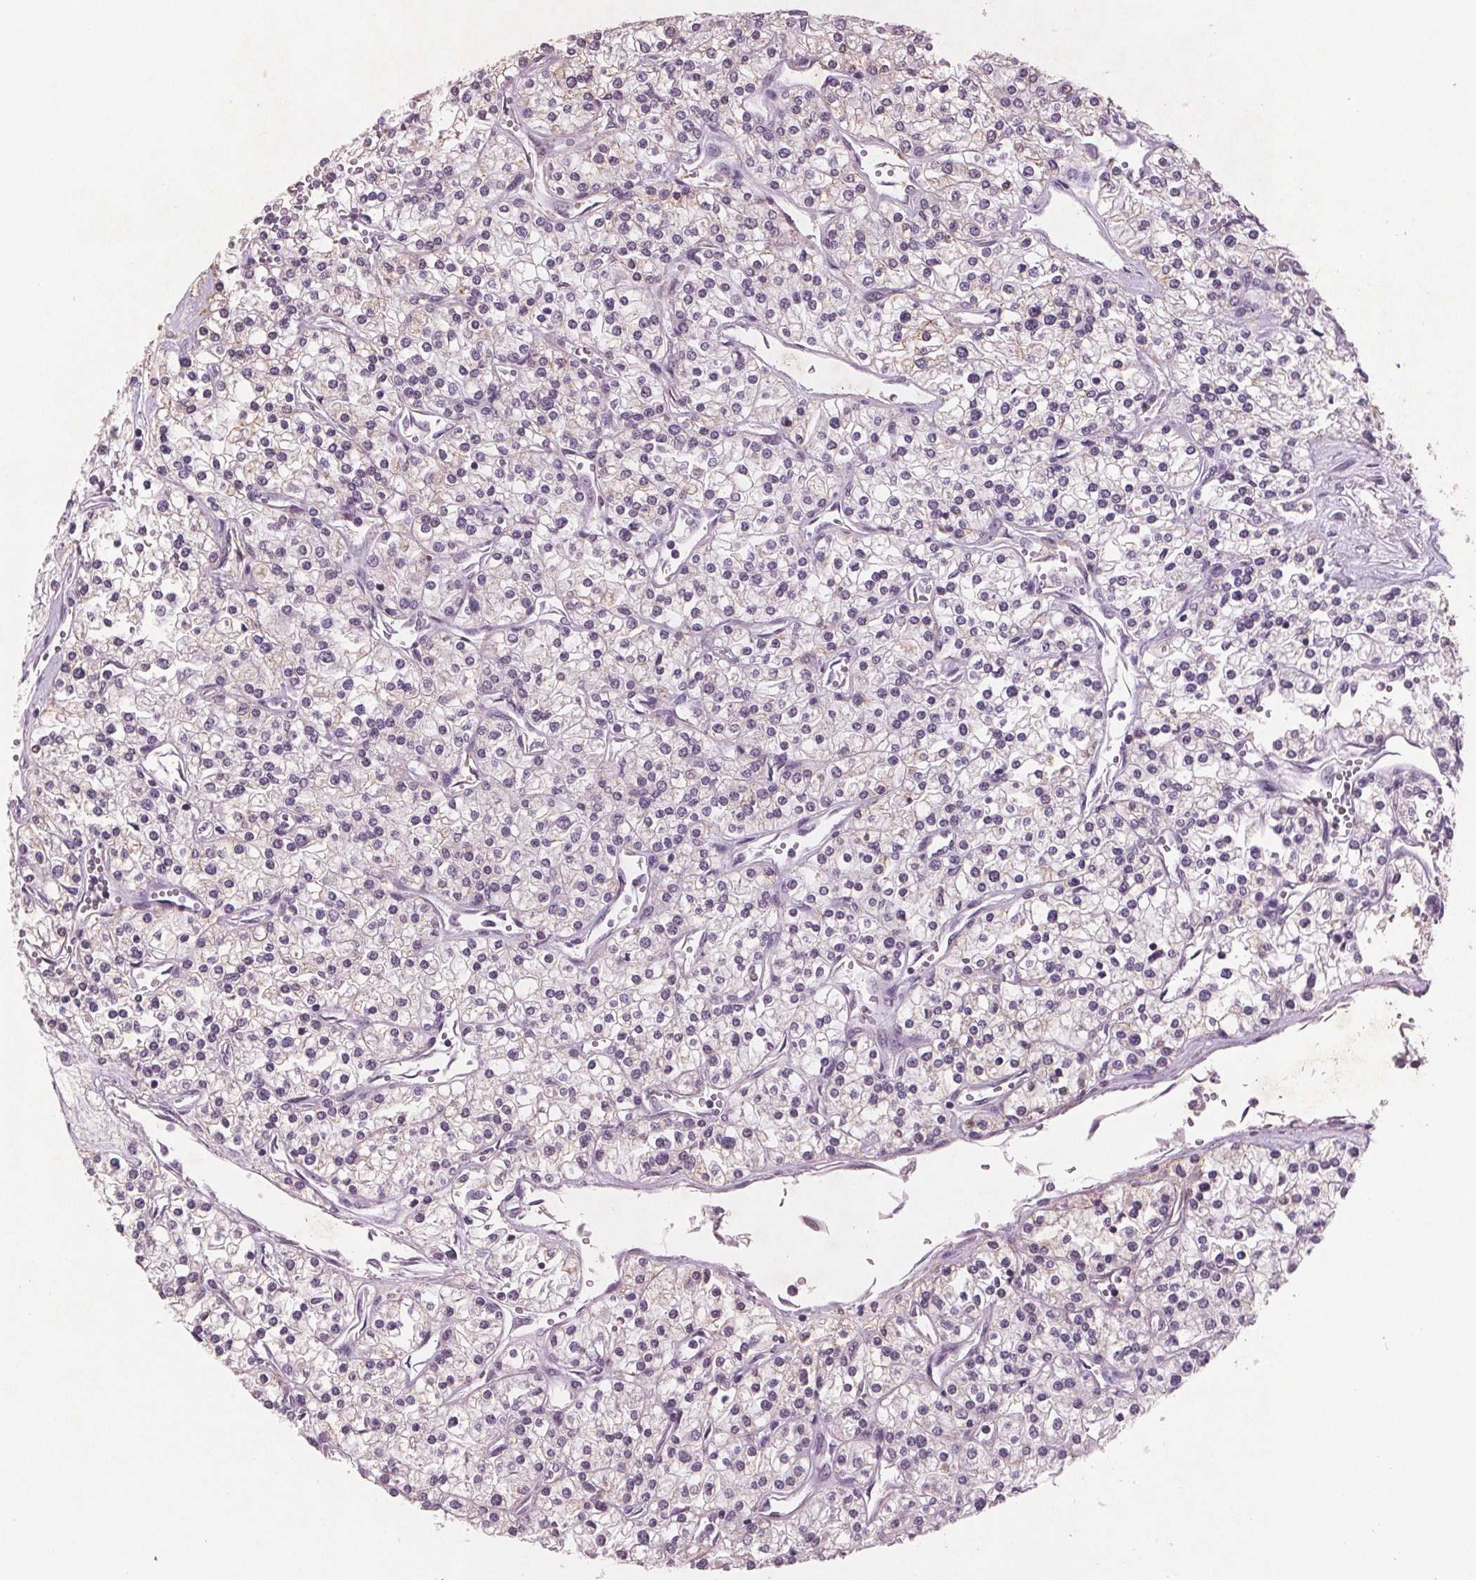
{"staining": {"intensity": "negative", "quantity": "none", "location": "none"}, "tissue": "renal cancer", "cell_type": "Tumor cells", "image_type": "cancer", "snomed": [{"axis": "morphology", "description": "Adenocarcinoma, NOS"}, {"axis": "topography", "description": "Kidney"}], "caption": "An immunohistochemistry image of renal cancer is shown. There is no staining in tumor cells of renal cancer.", "gene": "PTPN14", "patient": {"sex": "male", "age": 80}}